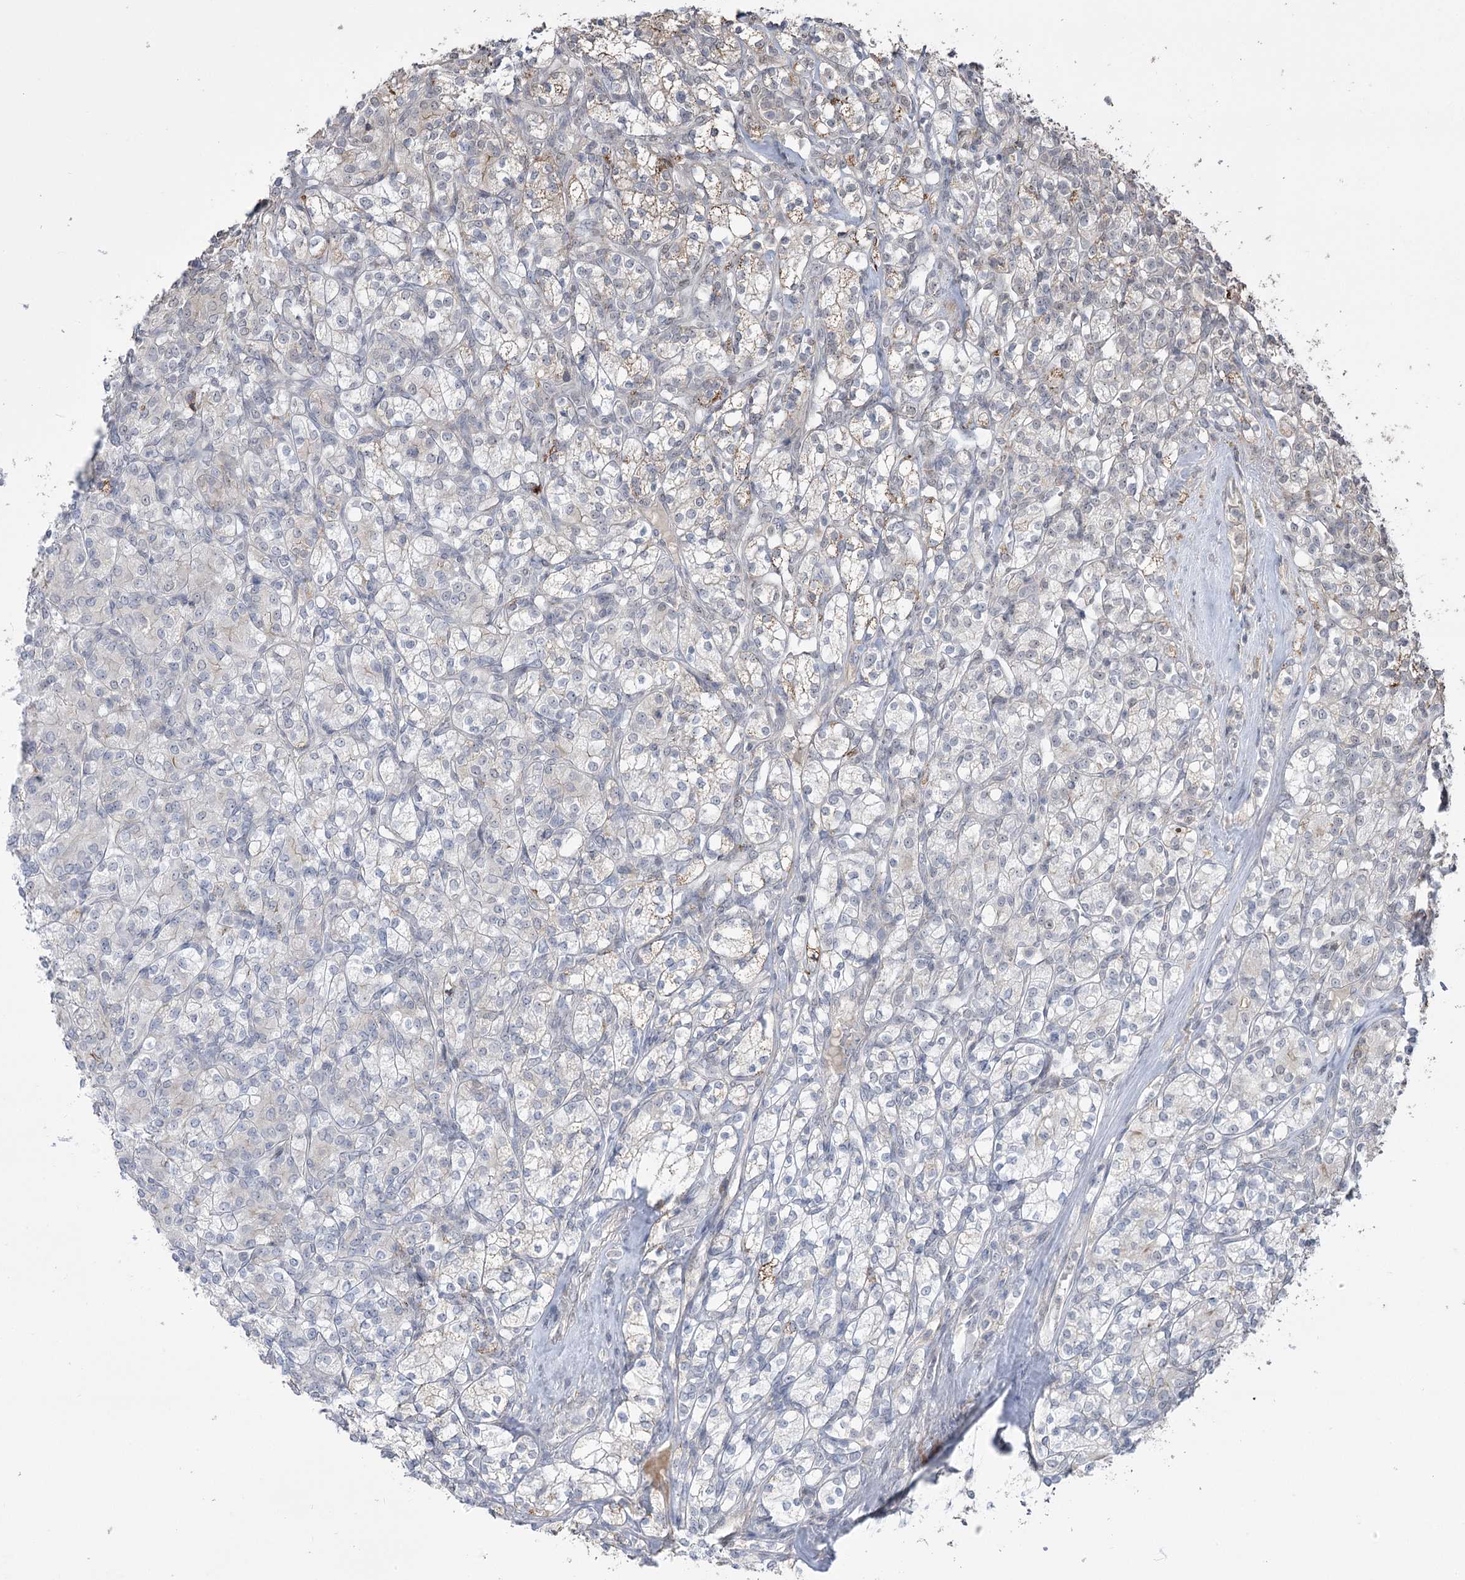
{"staining": {"intensity": "weak", "quantity": "<25%", "location": "cytoplasmic/membranous"}, "tissue": "renal cancer", "cell_type": "Tumor cells", "image_type": "cancer", "snomed": [{"axis": "morphology", "description": "Adenocarcinoma, NOS"}, {"axis": "topography", "description": "Kidney"}], "caption": "A high-resolution histopathology image shows immunohistochemistry (IHC) staining of renal cancer, which exhibits no significant positivity in tumor cells. Nuclei are stained in blue.", "gene": "ZSCAN23", "patient": {"sex": "male", "age": 77}}